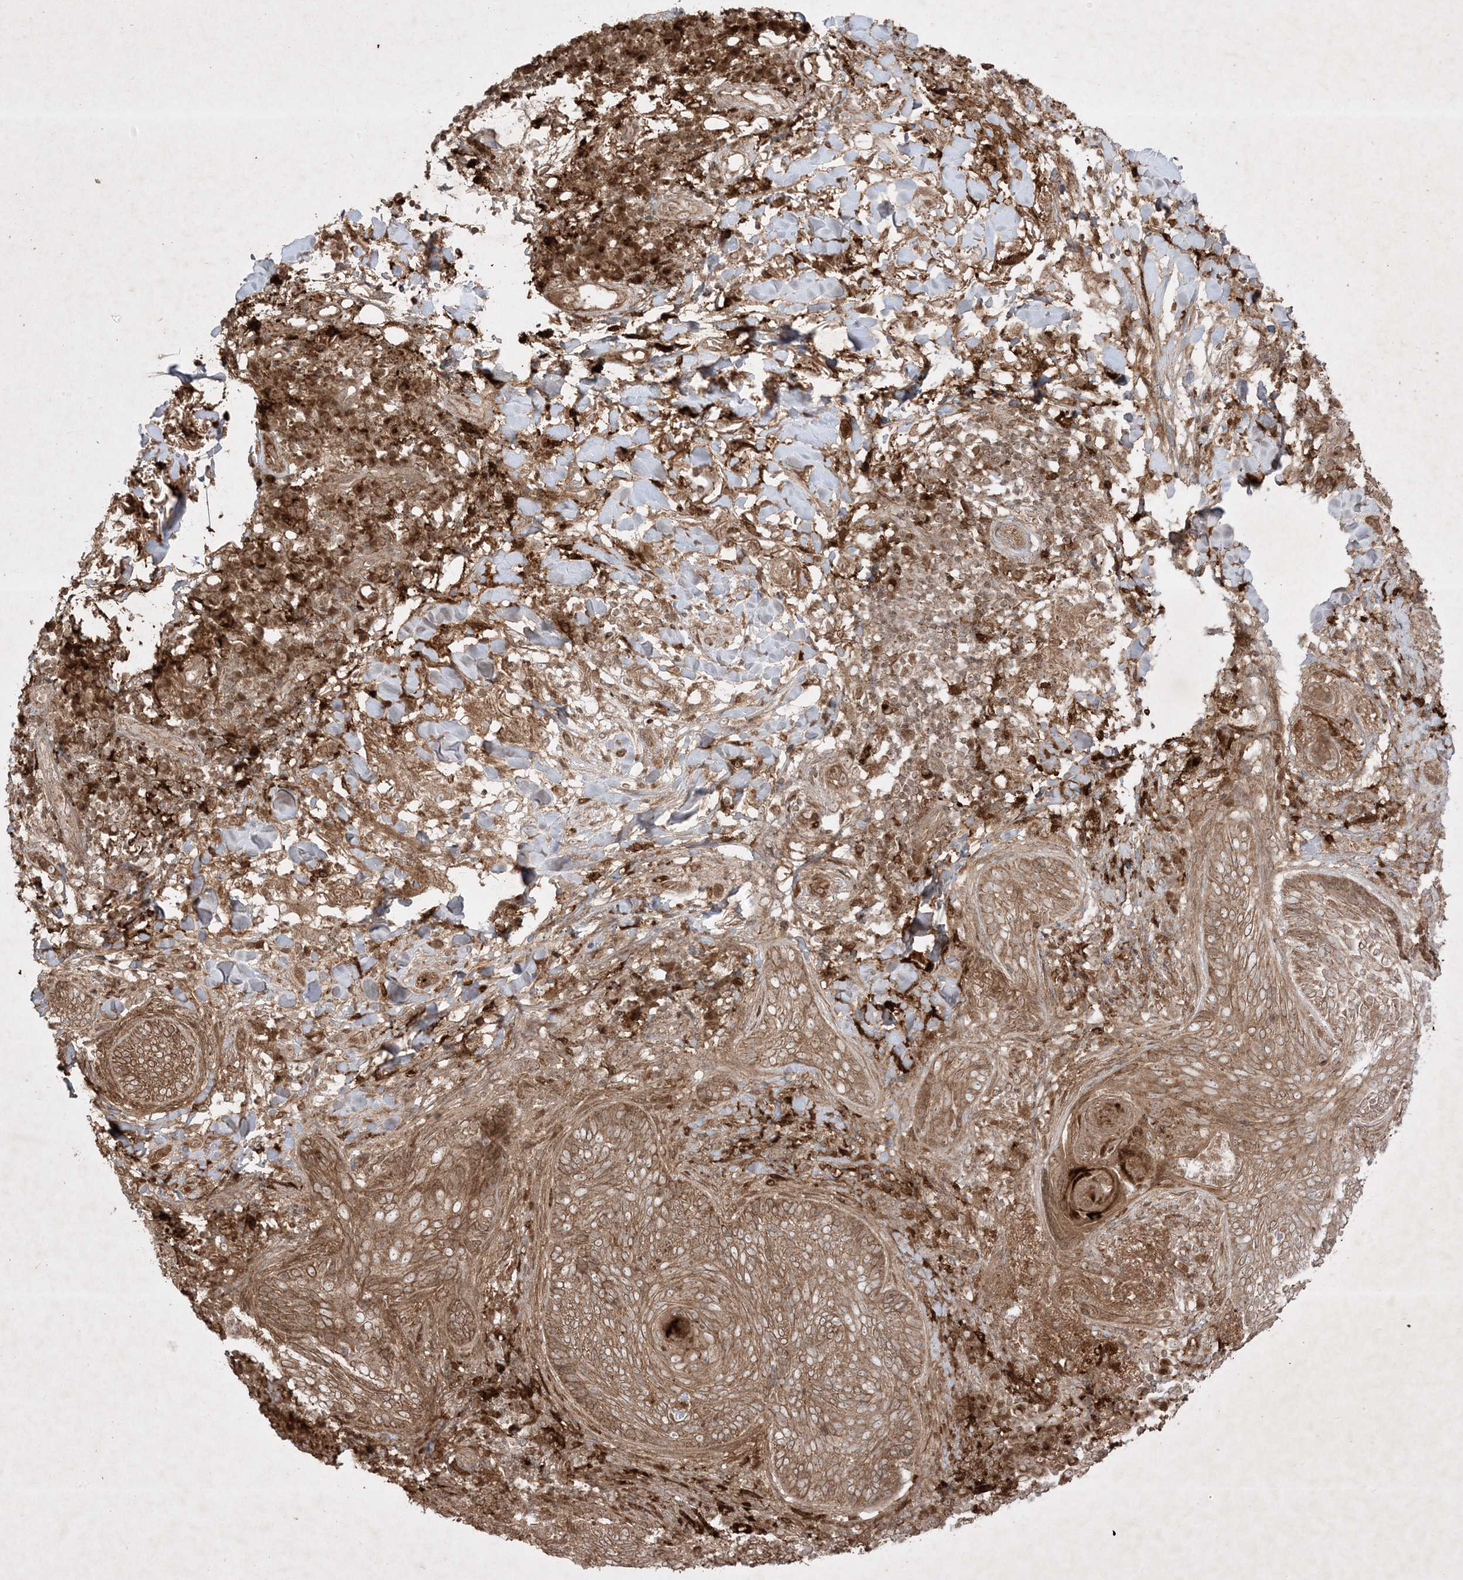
{"staining": {"intensity": "moderate", "quantity": ">75%", "location": "cytoplasmic/membranous"}, "tissue": "skin cancer", "cell_type": "Tumor cells", "image_type": "cancer", "snomed": [{"axis": "morphology", "description": "Basal cell carcinoma"}, {"axis": "topography", "description": "Skin"}], "caption": "Immunohistochemistry of human basal cell carcinoma (skin) reveals medium levels of moderate cytoplasmic/membranous expression in approximately >75% of tumor cells.", "gene": "PTK6", "patient": {"sex": "male", "age": 85}}